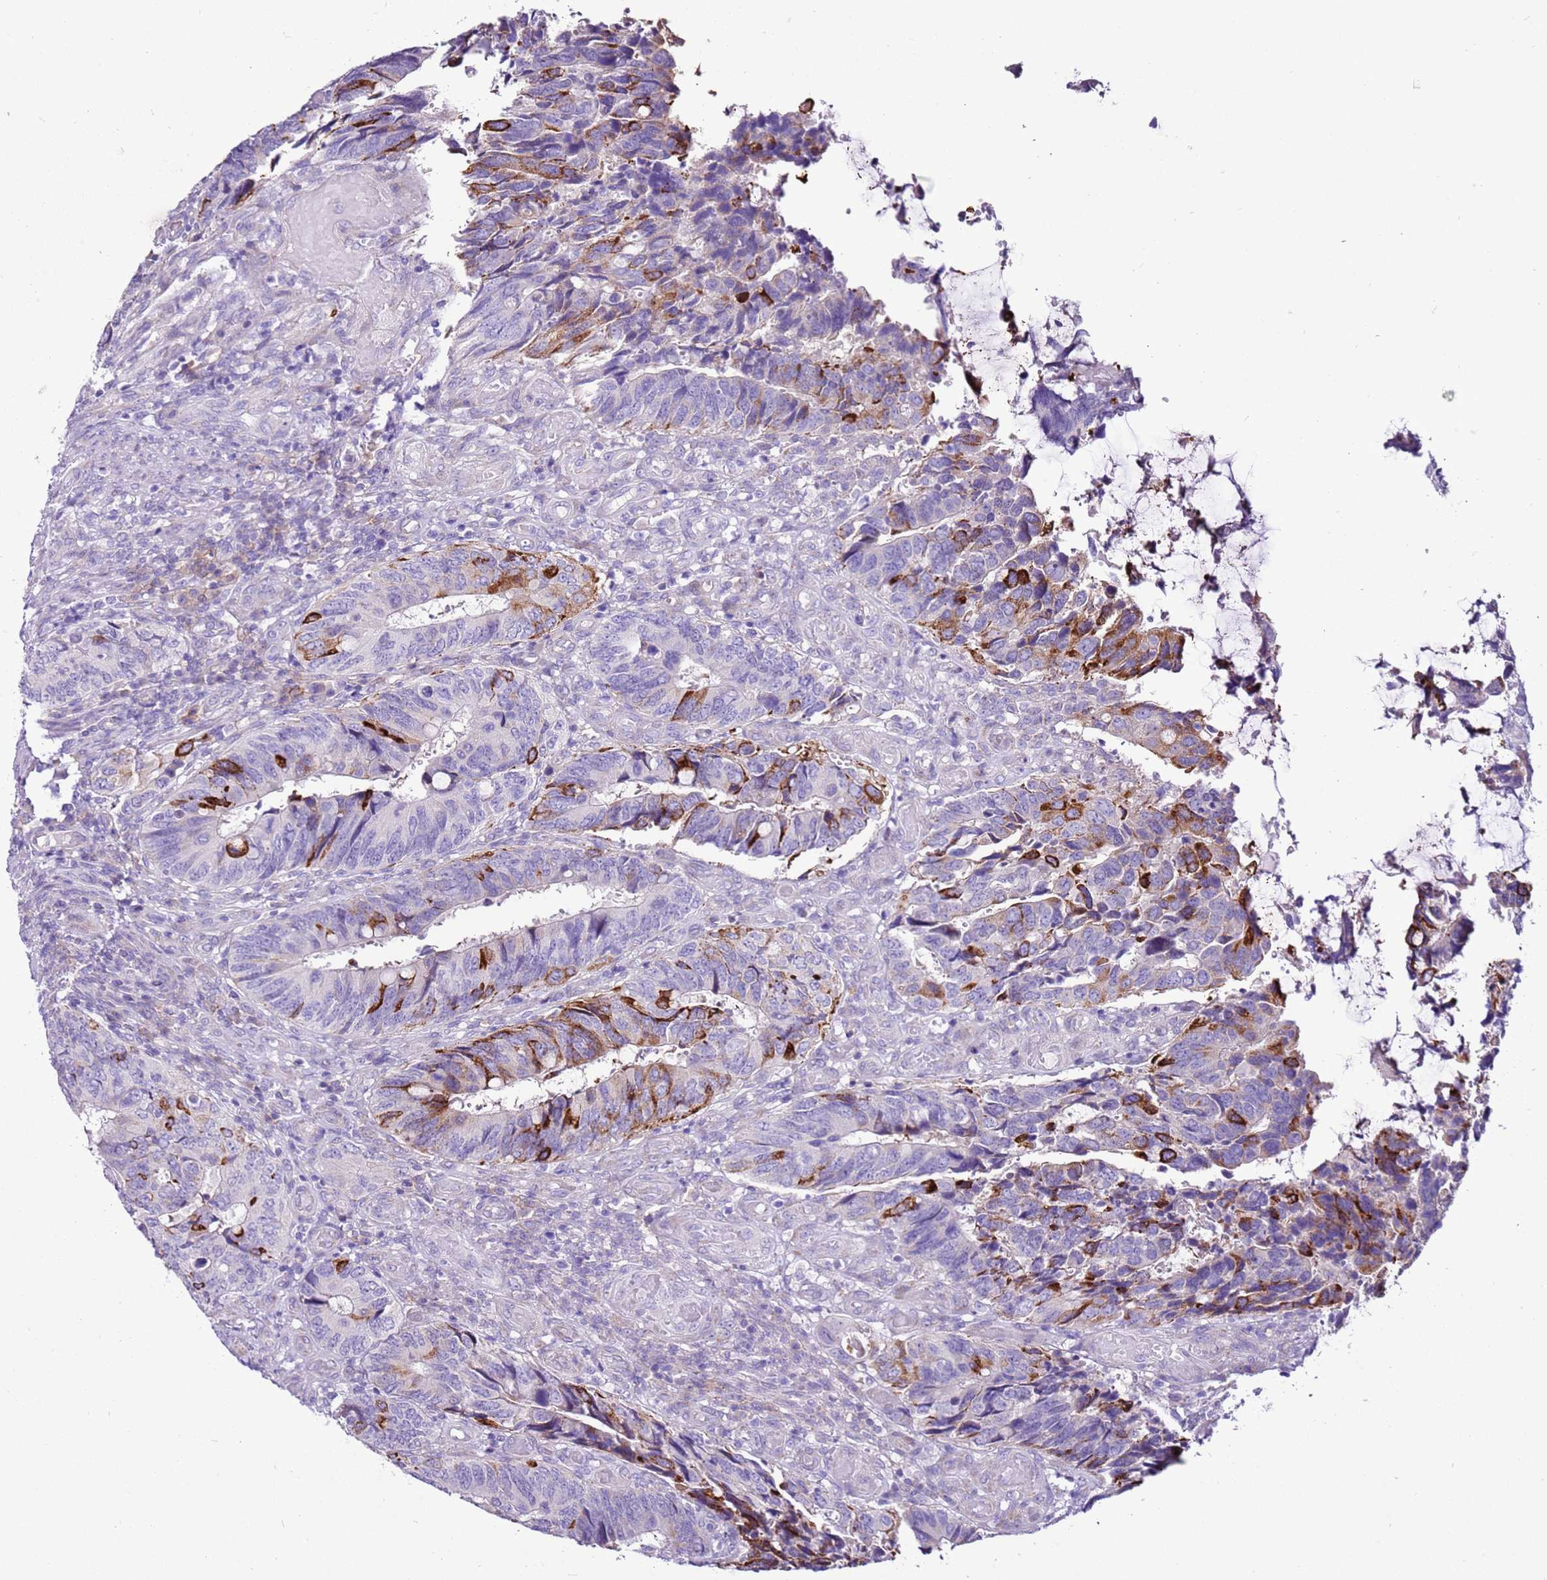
{"staining": {"intensity": "strong", "quantity": "<25%", "location": "cytoplasmic/membranous"}, "tissue": "colorectal cancer", "cell_type": "Tumor cells", "image_type": "cancer", "snomed": [{"axis": "morphology", "description": "Adenocarcinoma, NOS"}, {"axis": "topography", "description": "Colon"}], "caption": "IHC (DAB) staining of human adenocarcinoma (colorectal) reveals strong cytoplasmic/membranous protein staining in about <25% of tumor cells.", "gene": "SLC38A5", "patient": {"sex": "male", "age": 87}}